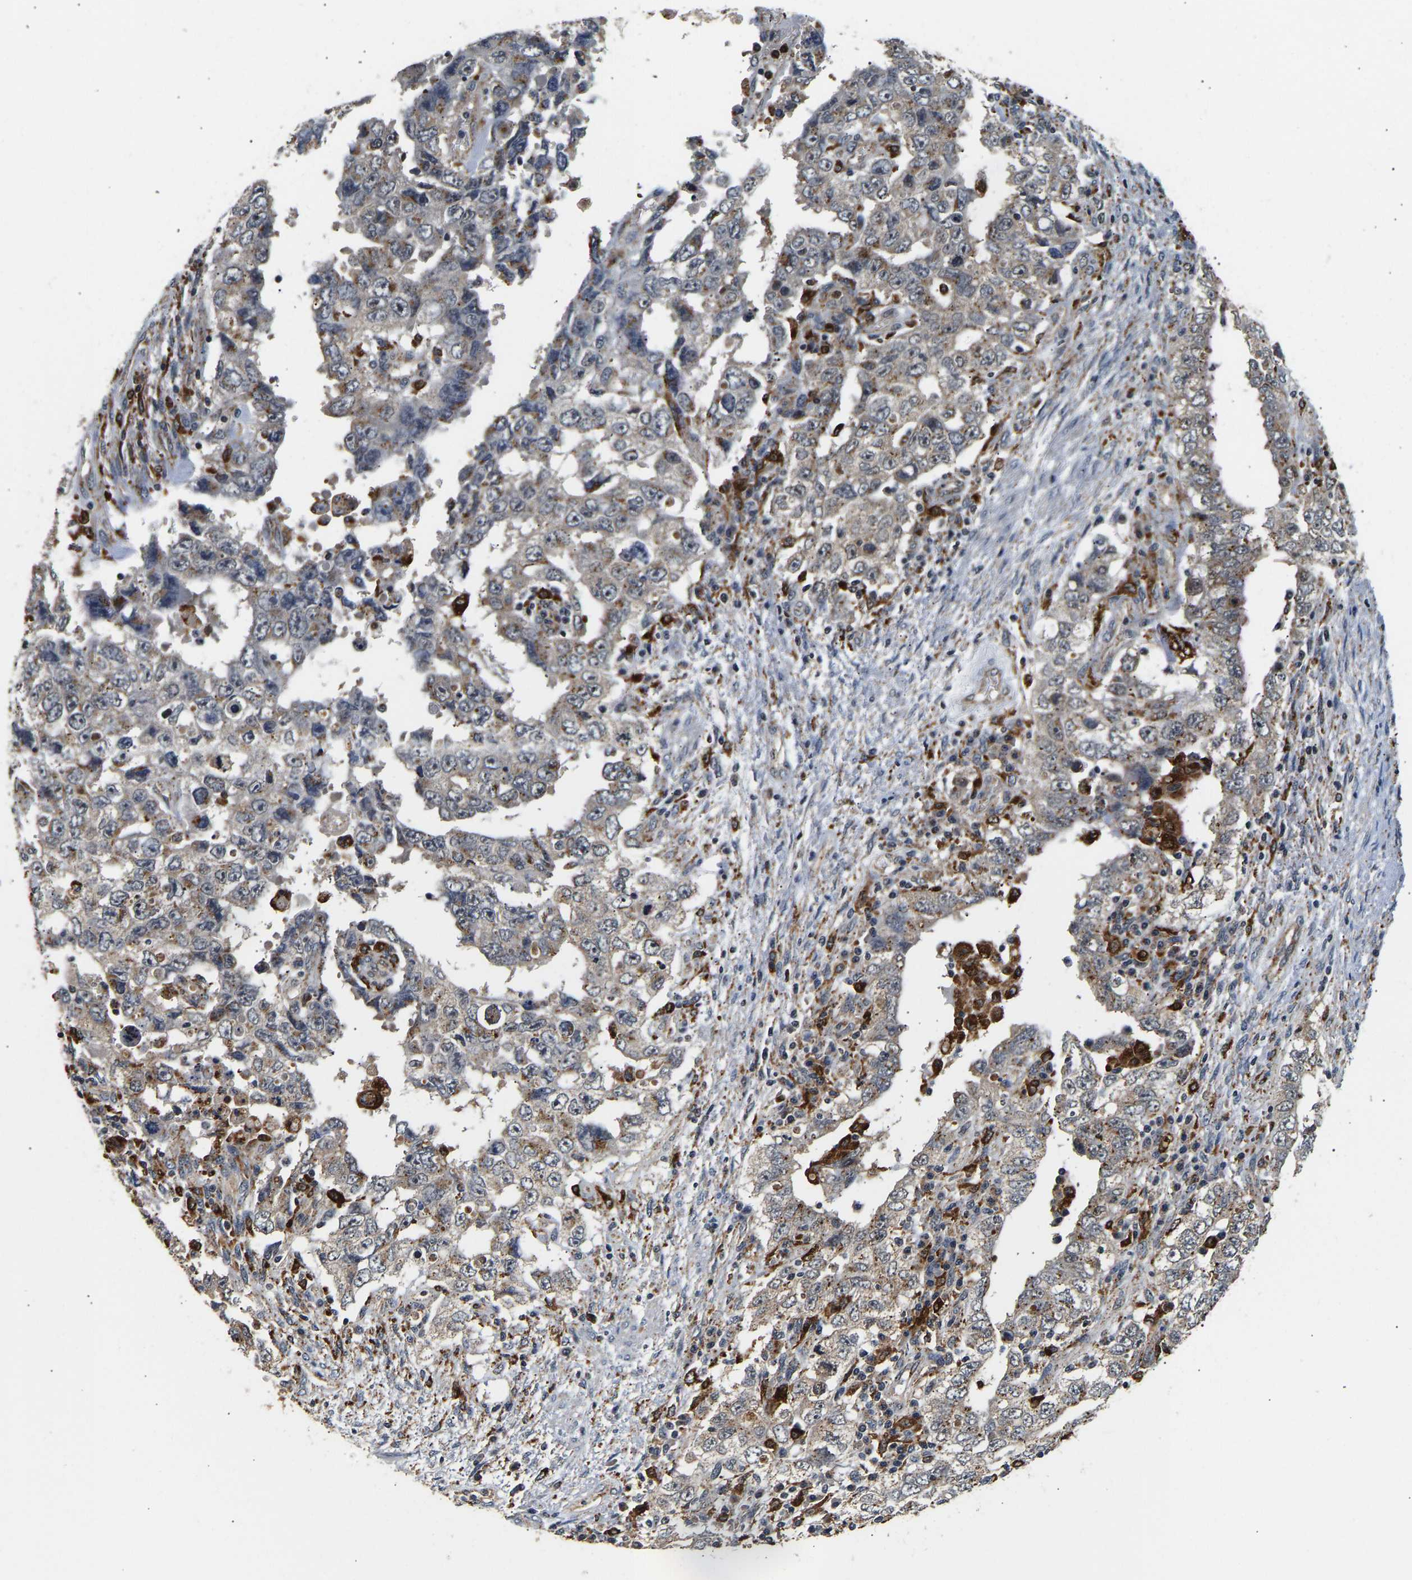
{"staining": {"intensity": "weak", "quantity": "<25%", "location": "cytoplasmic/membranous"}, "tissue": "testis cancer", "cell_type": "Tumor cells", "image_type": "cancer", "snomed": [{"axis": "morphology", "description": "Carcinoma, Embryonal, NOS"}, {"axis": "topography", "description": "Testis"}], "caption": "Immunohistochemical staining of human testis cancer (embryonal carcinoma) shows no significant positivity in tumor cells.", "gene": "SMU1", "patient": {"sex": "male", "age": 26}}